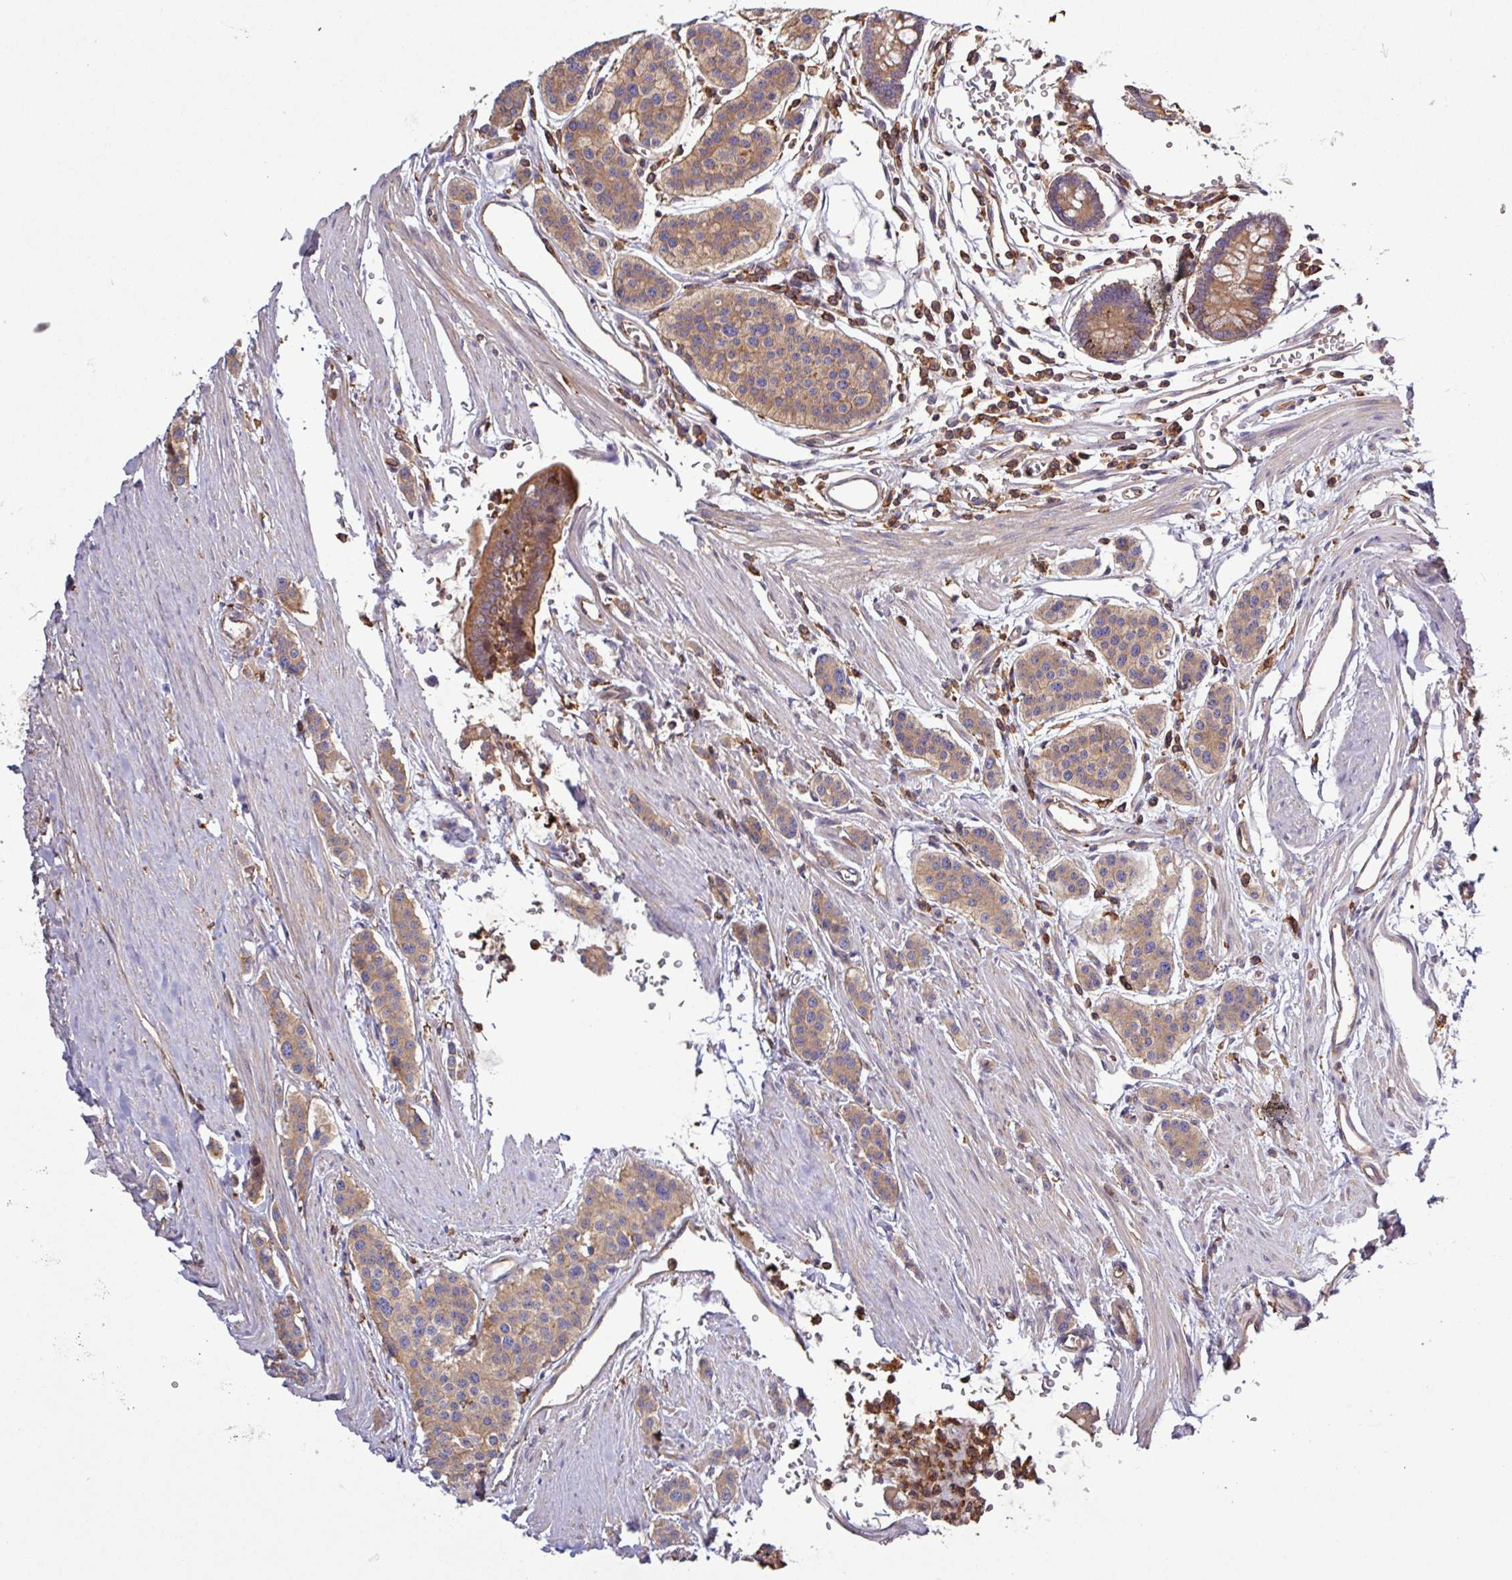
{"staining": {"intensity": "moderate", "quantity": ">75%", "location": "cytoplasmic/membranous"}, "tissue": "carcinoid", "cell_type": "Tumor cells", "image_type": "cancer", "snomed": [{"axis": "morphology", "description": "Carcinoid, malignant, NOS"}, {"axis": "topography", "description": "Small intestine"}], "caption": "A brown stain shows moderate cytoplasmic/membranous staining of a protein in human carcinoid tumor cells. (Stains: DAB (3,3'-diaminobenzidine) in brown, nuclei in blue, Microscopy: brightfield microscopy at high magnification).", "gene": "ACTR3", "patient": {"sex": "male", "age": 60}}